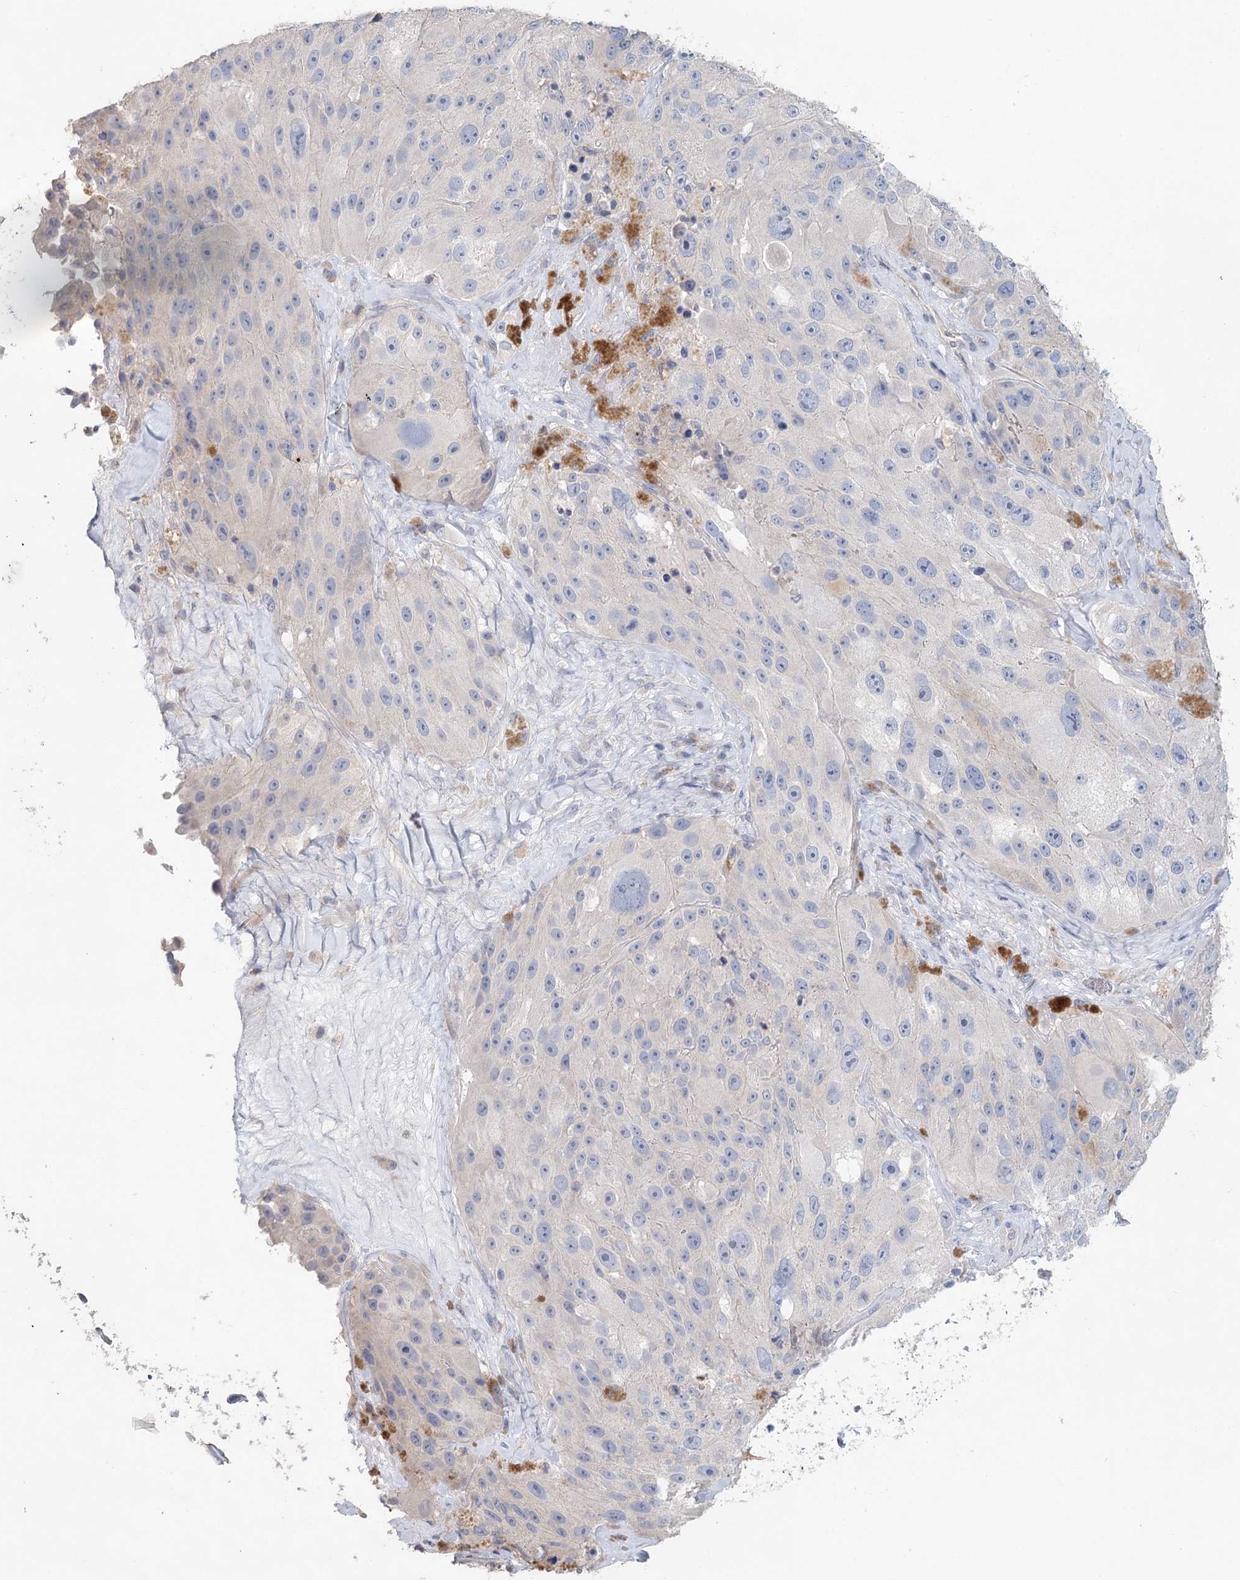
{"staining": {"intensity": "negative", "quantity": "none", "location": "none"}, "tissue": "melanoma", "cell_type": "Tumor cells", "image_type": "cancer", "snomed": [{"axis": "morphology", "description": "Malignant melanoma, Metastatic site"}, {"axis": "topography", "description": "Lymph node"}], "caption": "This histopathology image is of melanoma stained with immunohistochemistry to label a protein in brown with the nuclei are counter-stained blue. There is no expression in tumor cells. (Brightfield microscopy of DAB (3,3'-diaminobenzidine) immunohistochemistry at high magnification).", "gene": "MYL6B", "patient": {"sex": "male", "age": 62}}